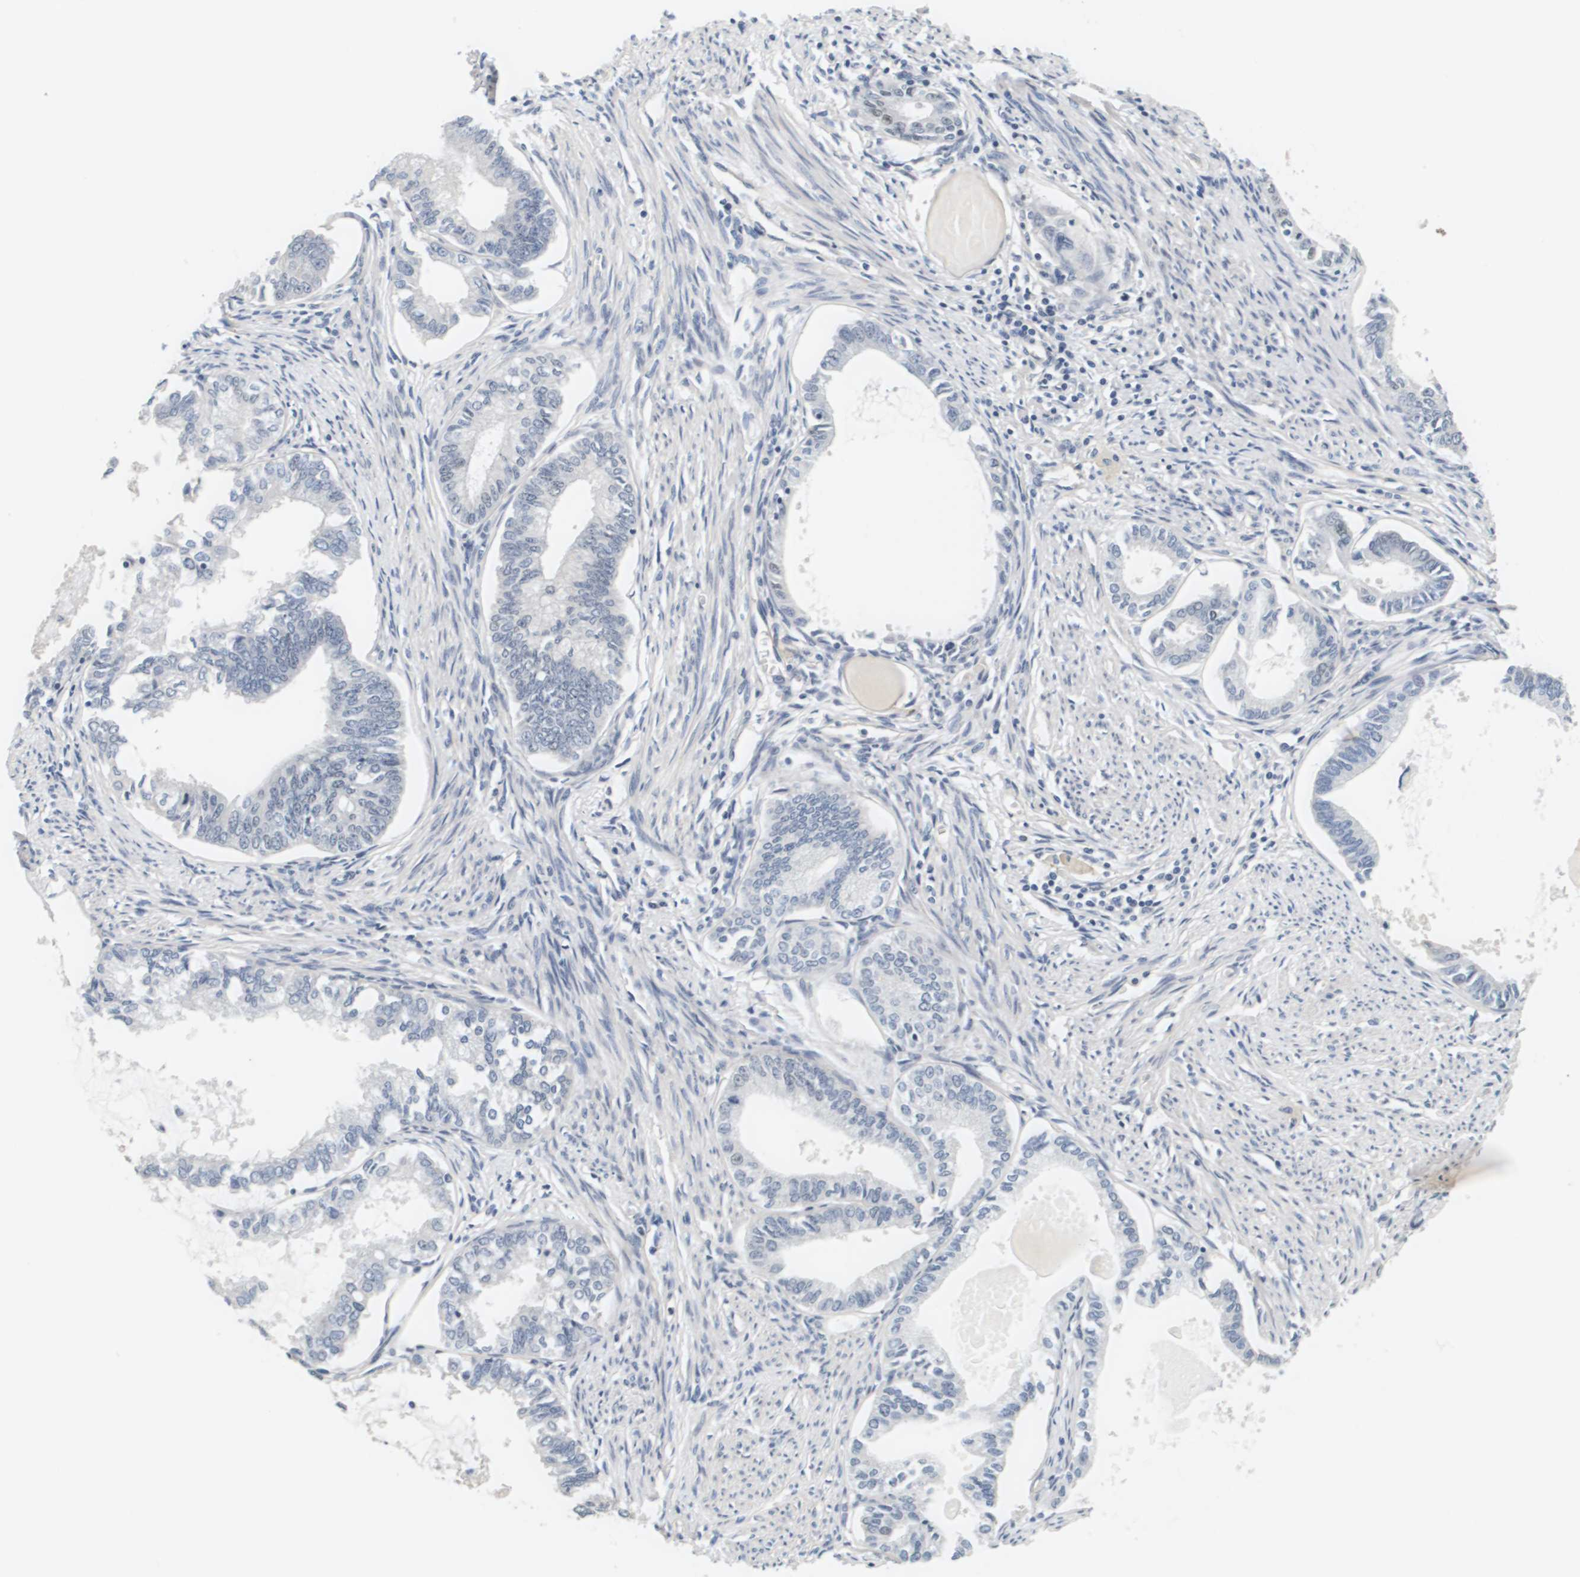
{"staining": {"intensity": "negative", "quantity": "none", "location": "none"}, "tissue": "endometrial cancer", "cell_type": "Tumor cells", "image_type": "cancer", "snomed": [{"axis": "morphology", "description": "Adenocarcinoma, NOS"}, {"axis": "topography", "description": "Endometrium"}], "caption": "A high-resolution image shows immunohistochemistry staining of endometrial cancer, which shows no significant expression in tumor cells.", "gene": "KCNJ5", "patient": {"sex": "female", "age": 86}}